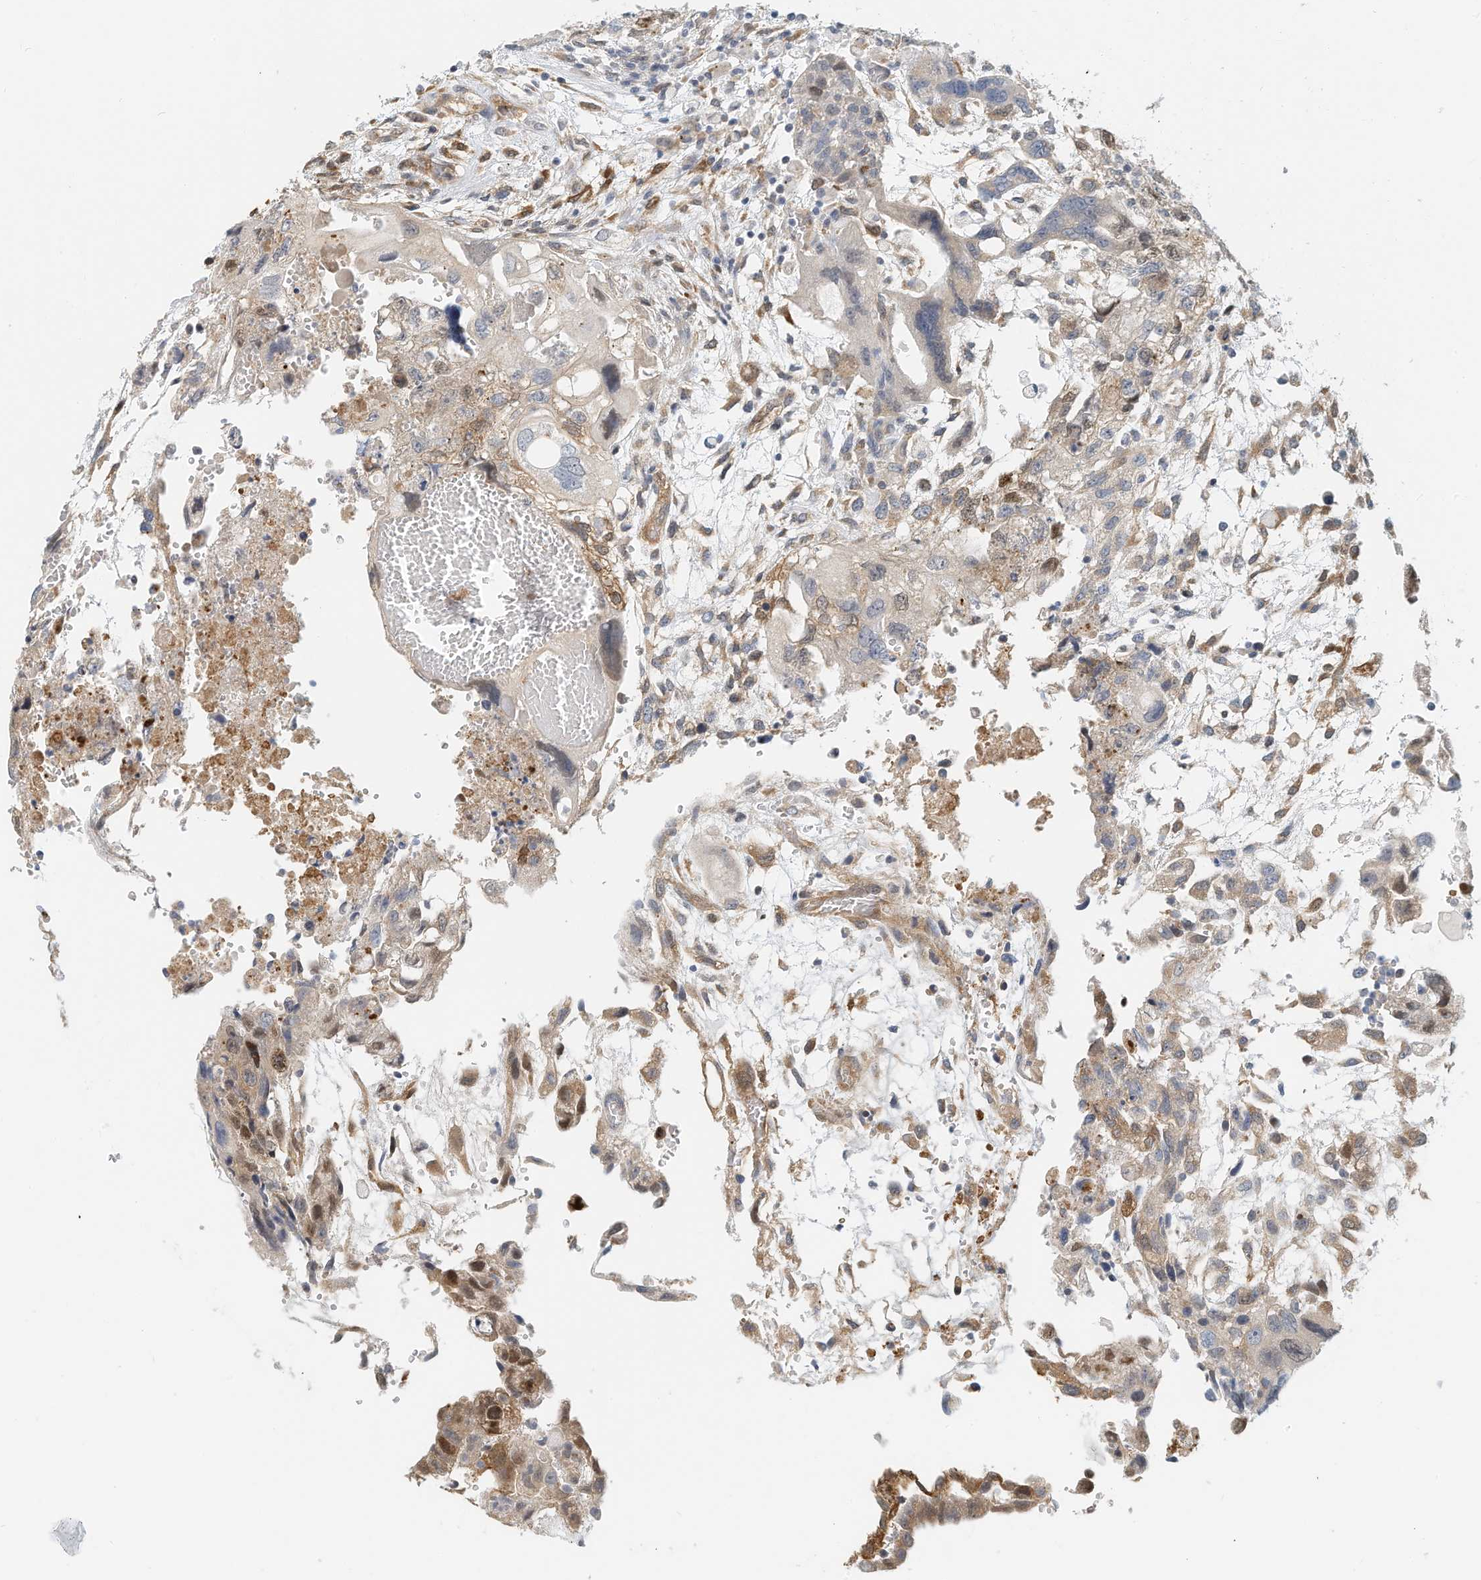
{"staining": {"intensity": "moderate", "quantity": "<25%", "location": "nuclear"}, "tissue": "testis cancer", "cell_type": "Tumor cells", "image_type": "cancer", "snomed": [{"axis": "morphology", "description": "Carcinoma, Embryonal, NOS"}, {"axis": "topography", "description": "Testis"}], "caption": "Testis embryonal carcinoma stained with immunohistochemistry (IHC) displays moderate nuclear expression in about <25% of tumor cells. (DAB = brown stain, brightfield microscopy at high magnification).", "gene": "ARHGAP28", "patient": {"sex": "male", "age": 36}}